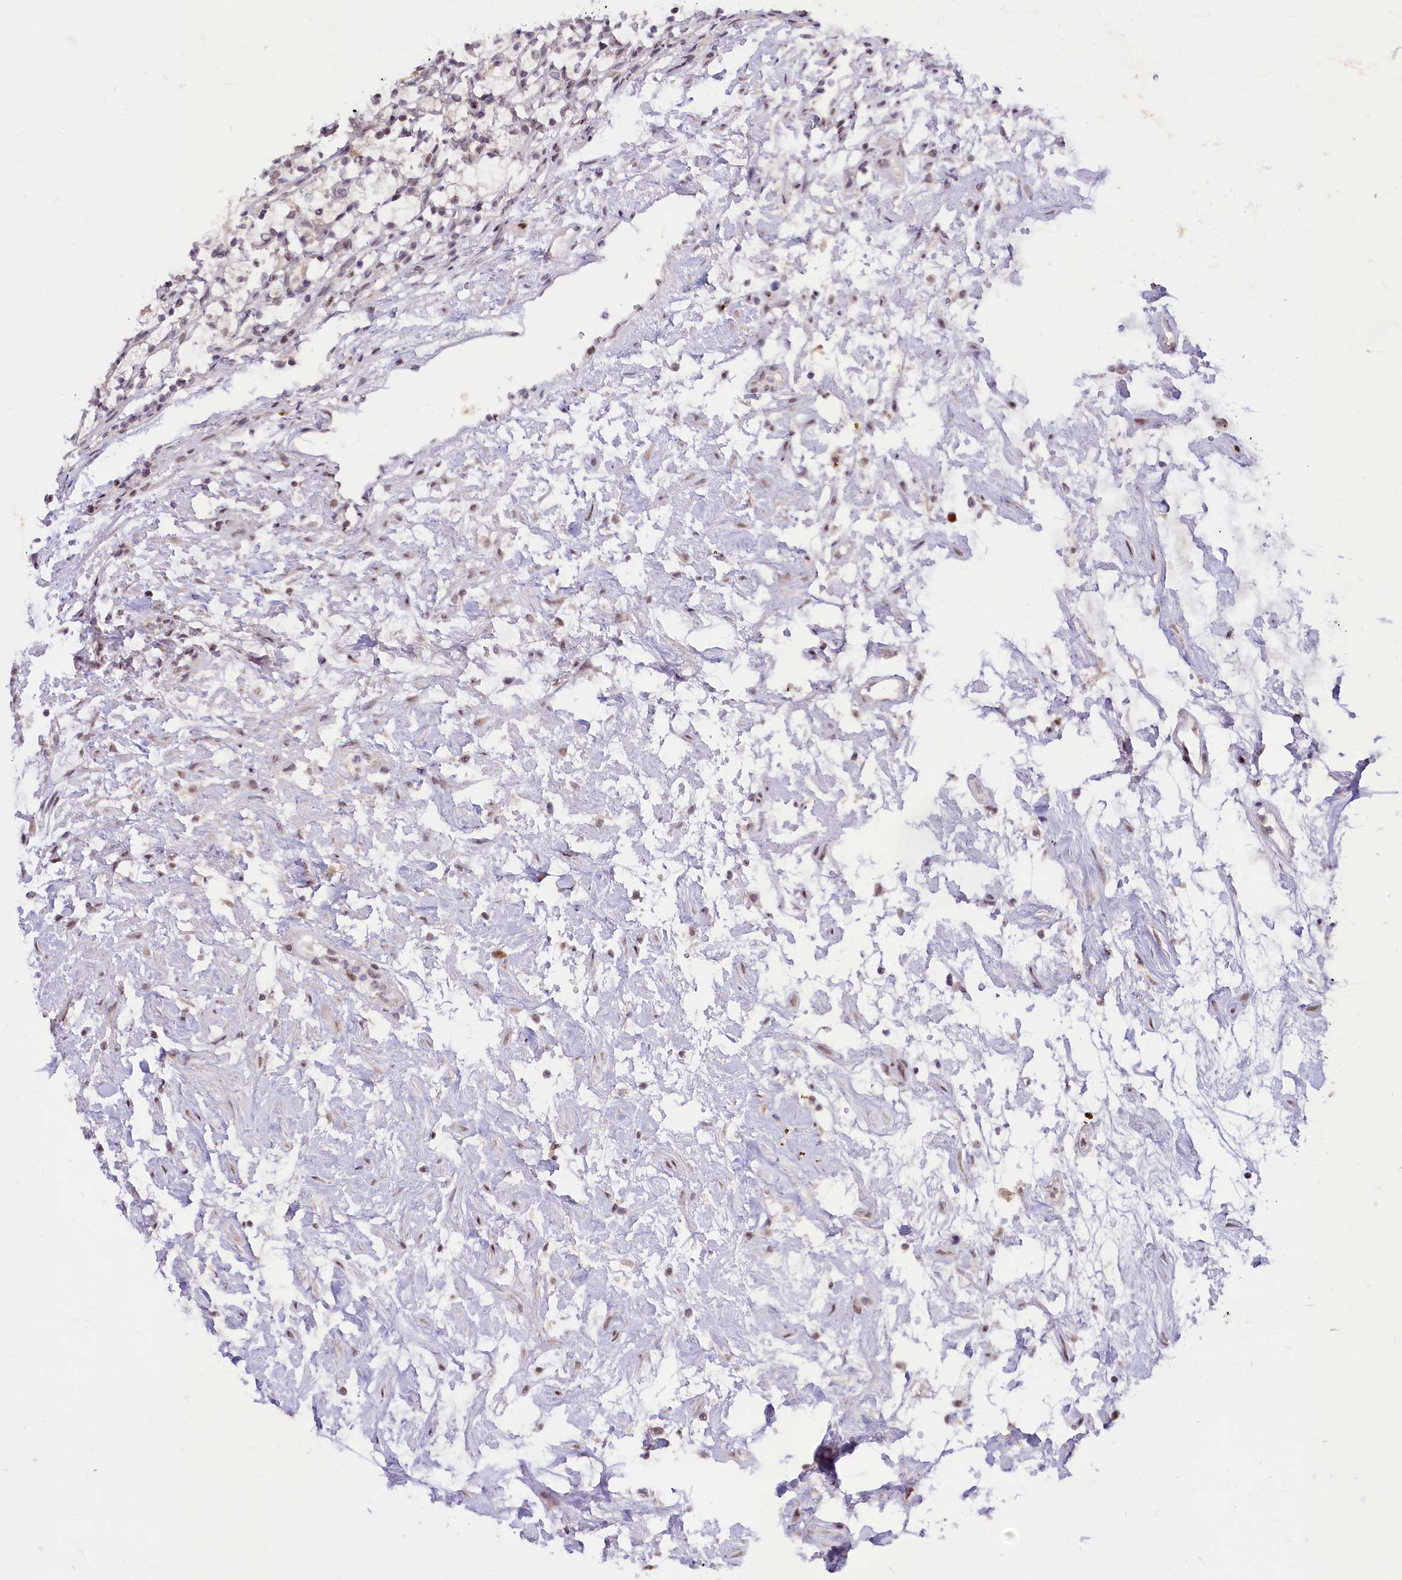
{"staining": {"intensity": "negative", "quantity": "none", "location": "none"}, "tissue": "renal cancer", "cell_type": "Tumor cells", "image_type": "cancer", "snomed": [{"axis": "morphology", "description": "Adenocarcinoma, NOS"}, {"axis": "topography", "description": "Kidney"}], "caption": "Tumor cells show no significant staining in adenocarcinoma (renal). (DAB (3,3'-diaminobenzidine) immunohistochemistry visualized using brightfield microscopy, high magnification).", "gene": "ANKS3", "patient": {"sex": "female", "age": 69}}